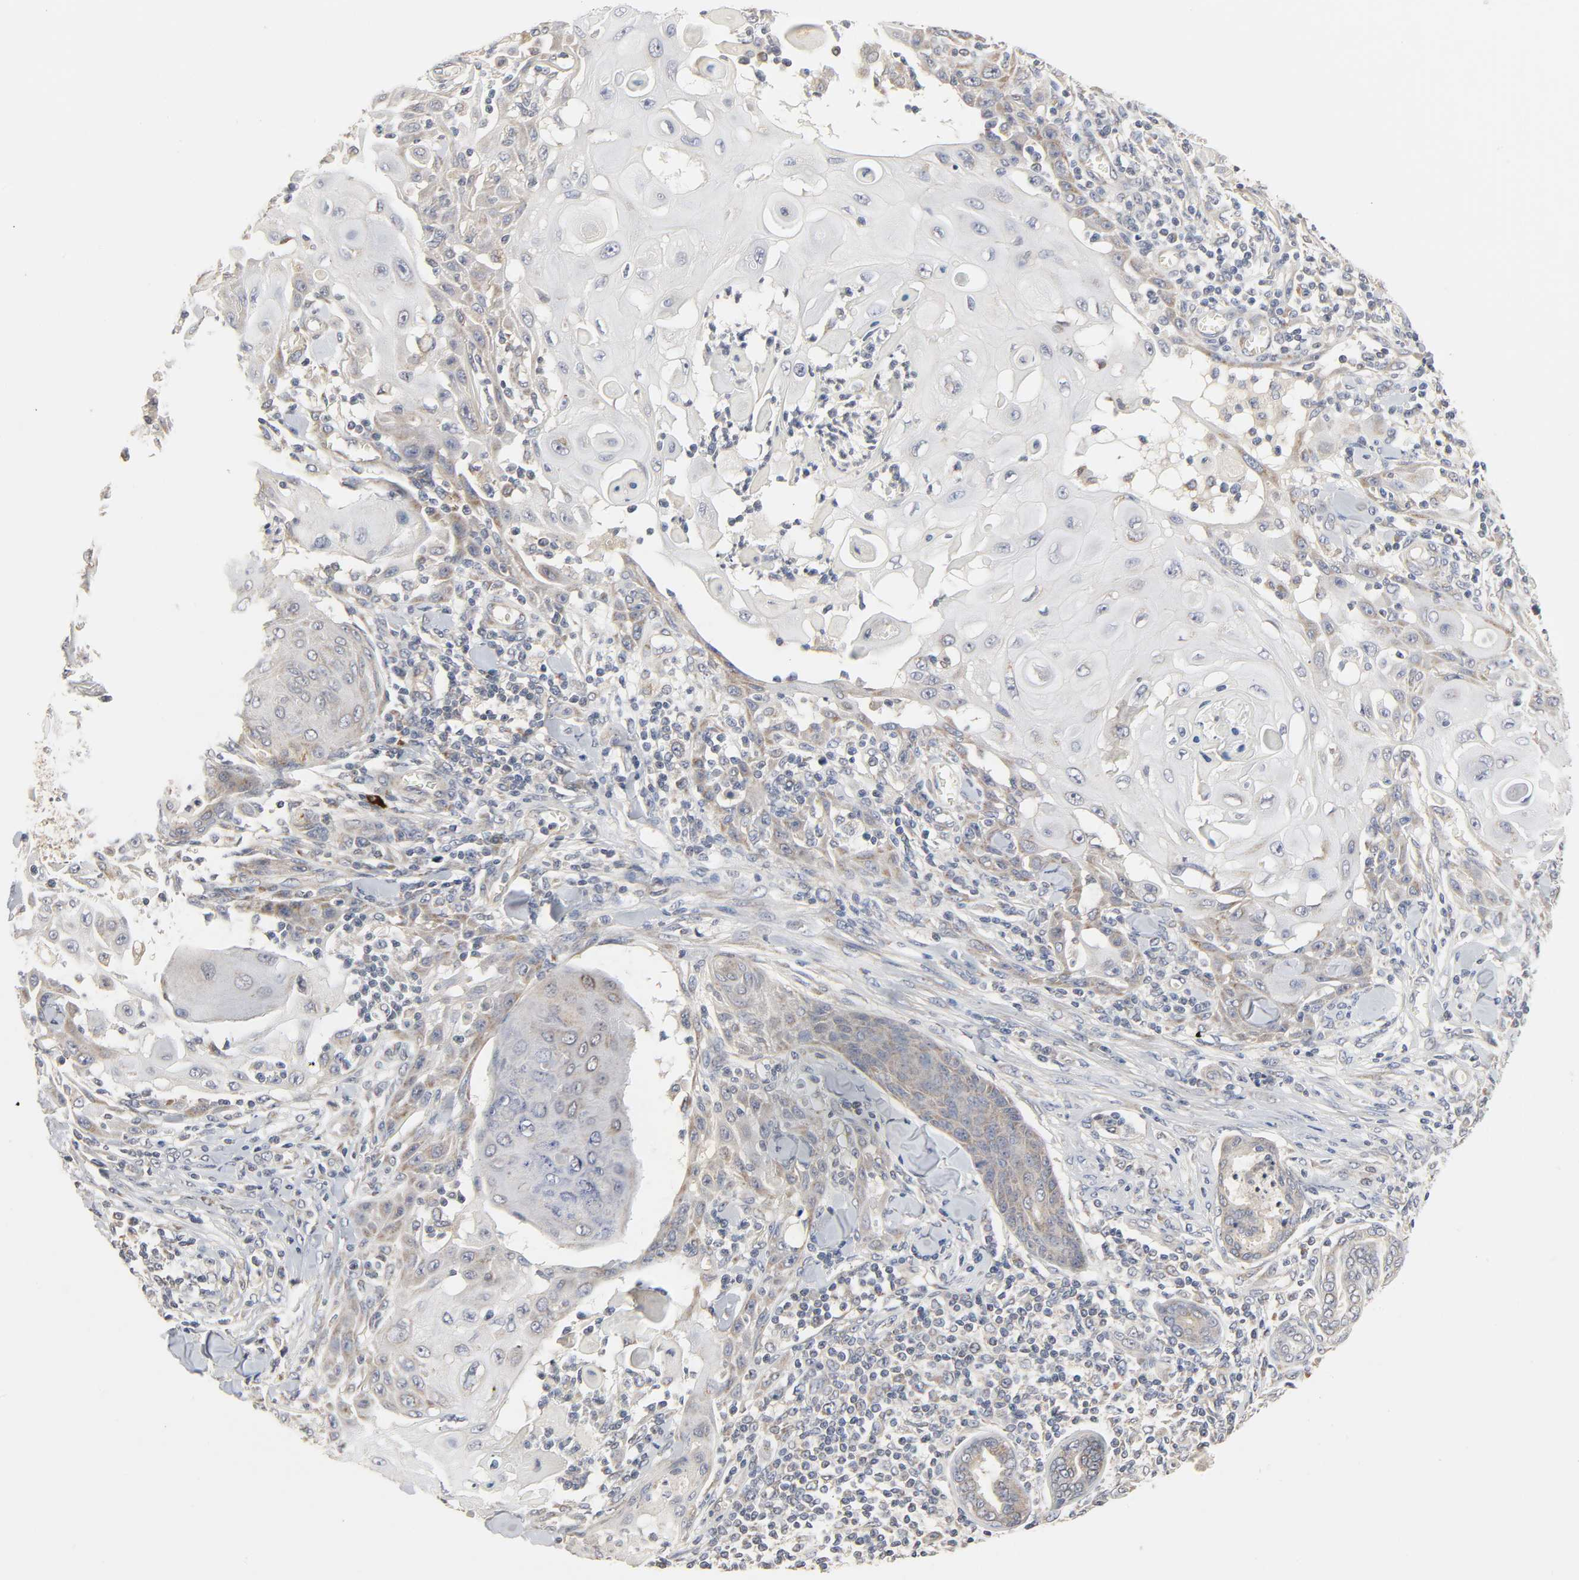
{"staining": {"intensity": "weak", "quantity": "25%-75%", "location": "cytoplasmic/membranous"}, "tissue": "skin cancer", "cell_type": "Tumor cells", "image_type": "cancer", "snomed": [{"axis": "morphology", "description": "Squamous cell carcinoma, NOS"}, {"axis": "topography", "description": "Skin"}], "caption": "Skin squamous cell carcinoma stained with IHC demonstrates weak cytoplasmic/membranous staining in approximately 25%-75% of tumor cells.", "gene": "CLEC4E", "patient": {"sex": "male", "age": 24}}